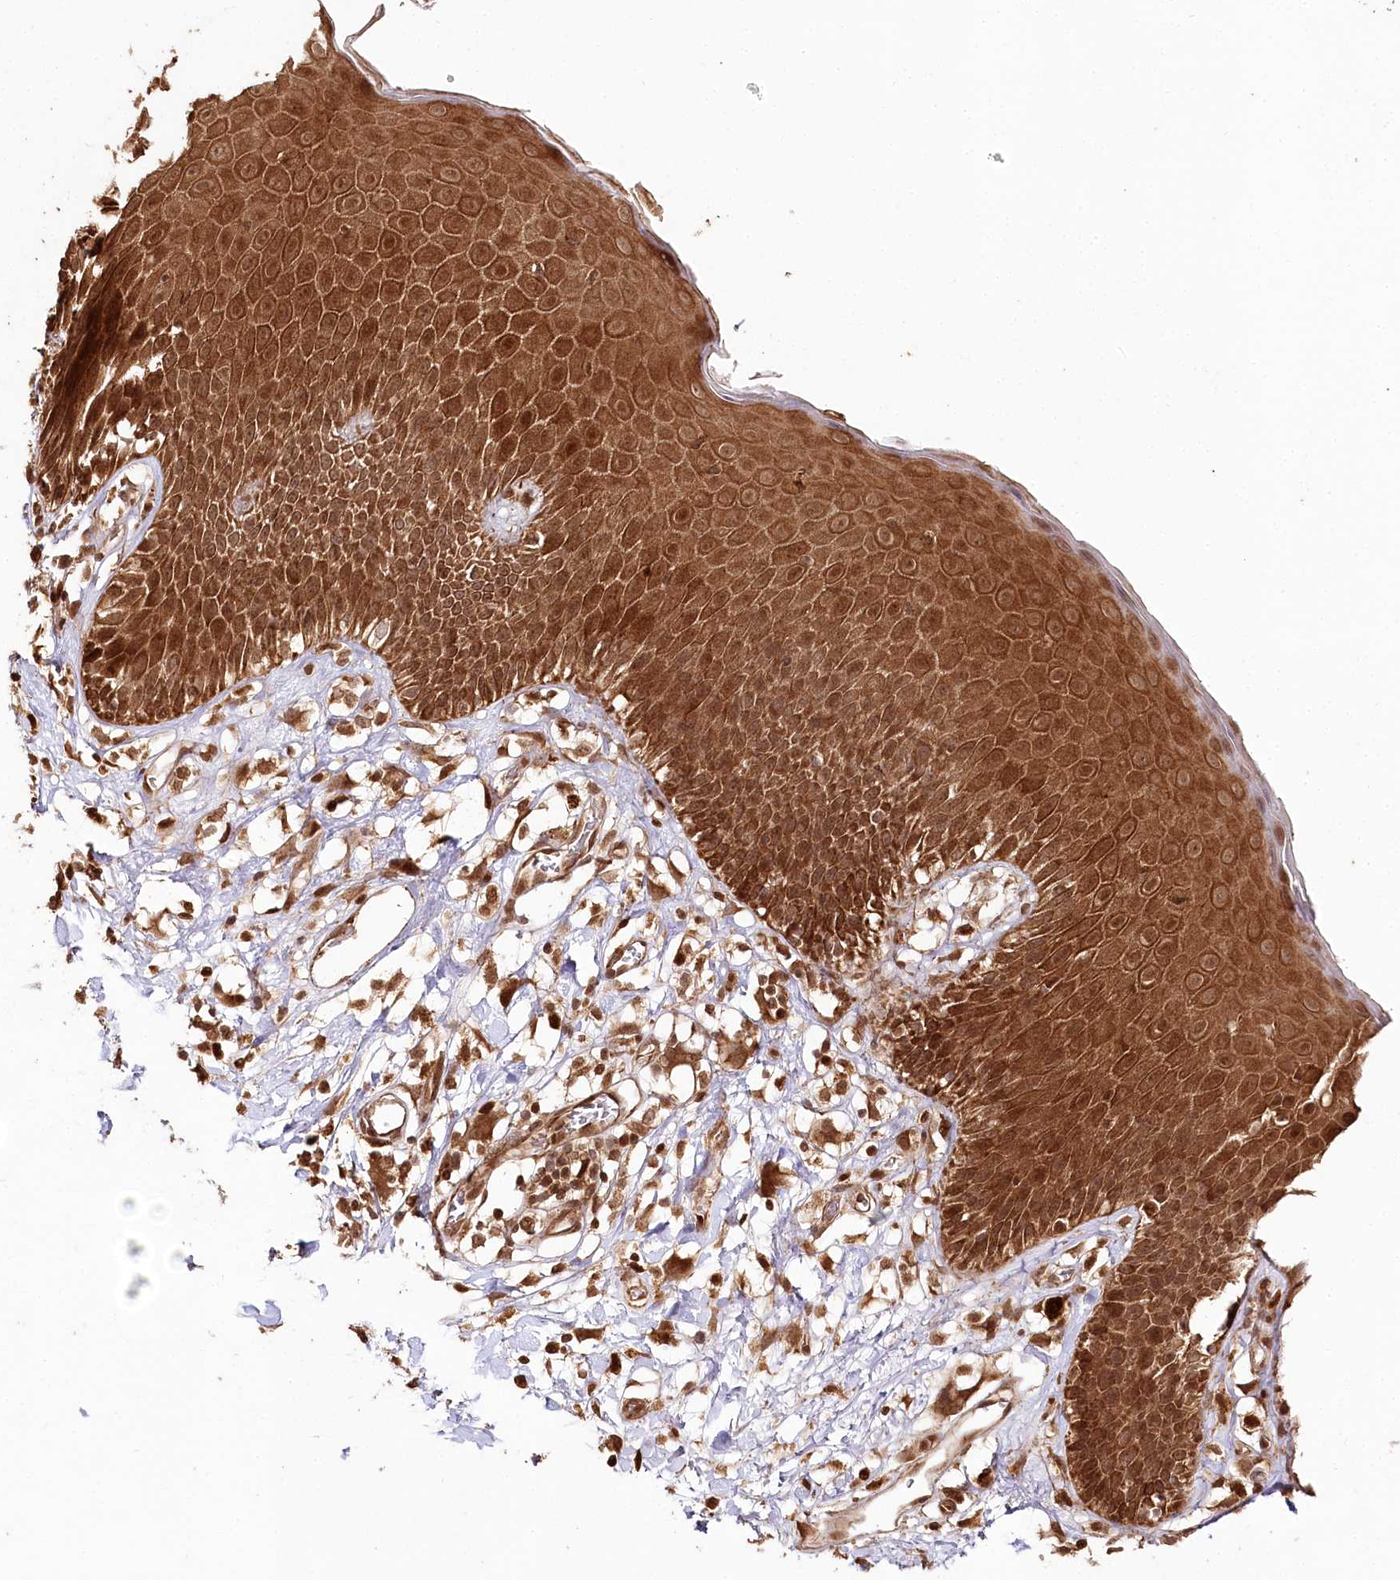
{"staining": {"intensity": "strong", "quantity": ">75%", "location": "cytoplasmic/membranous,nuclear"}, "tissue": "skin", "cell_type": "Epidermal cells", "image_type": "normal", "snomed": [{"axis": "morphology", "description": "Normal tissue, NOS"}, {"axis": "topography", "description": "Vulva"}], "caption": "Immunohistochemistry (IHC) (DAB (3,3'-diaminobenzidine)) staining of unremarkable skin exhibits strong cytoplasmic/membranous,nuclear protein positivity in about >75% of epidermal cells.", "gene": "ULK2", "patient": {"sex": "female", "age": 68}}